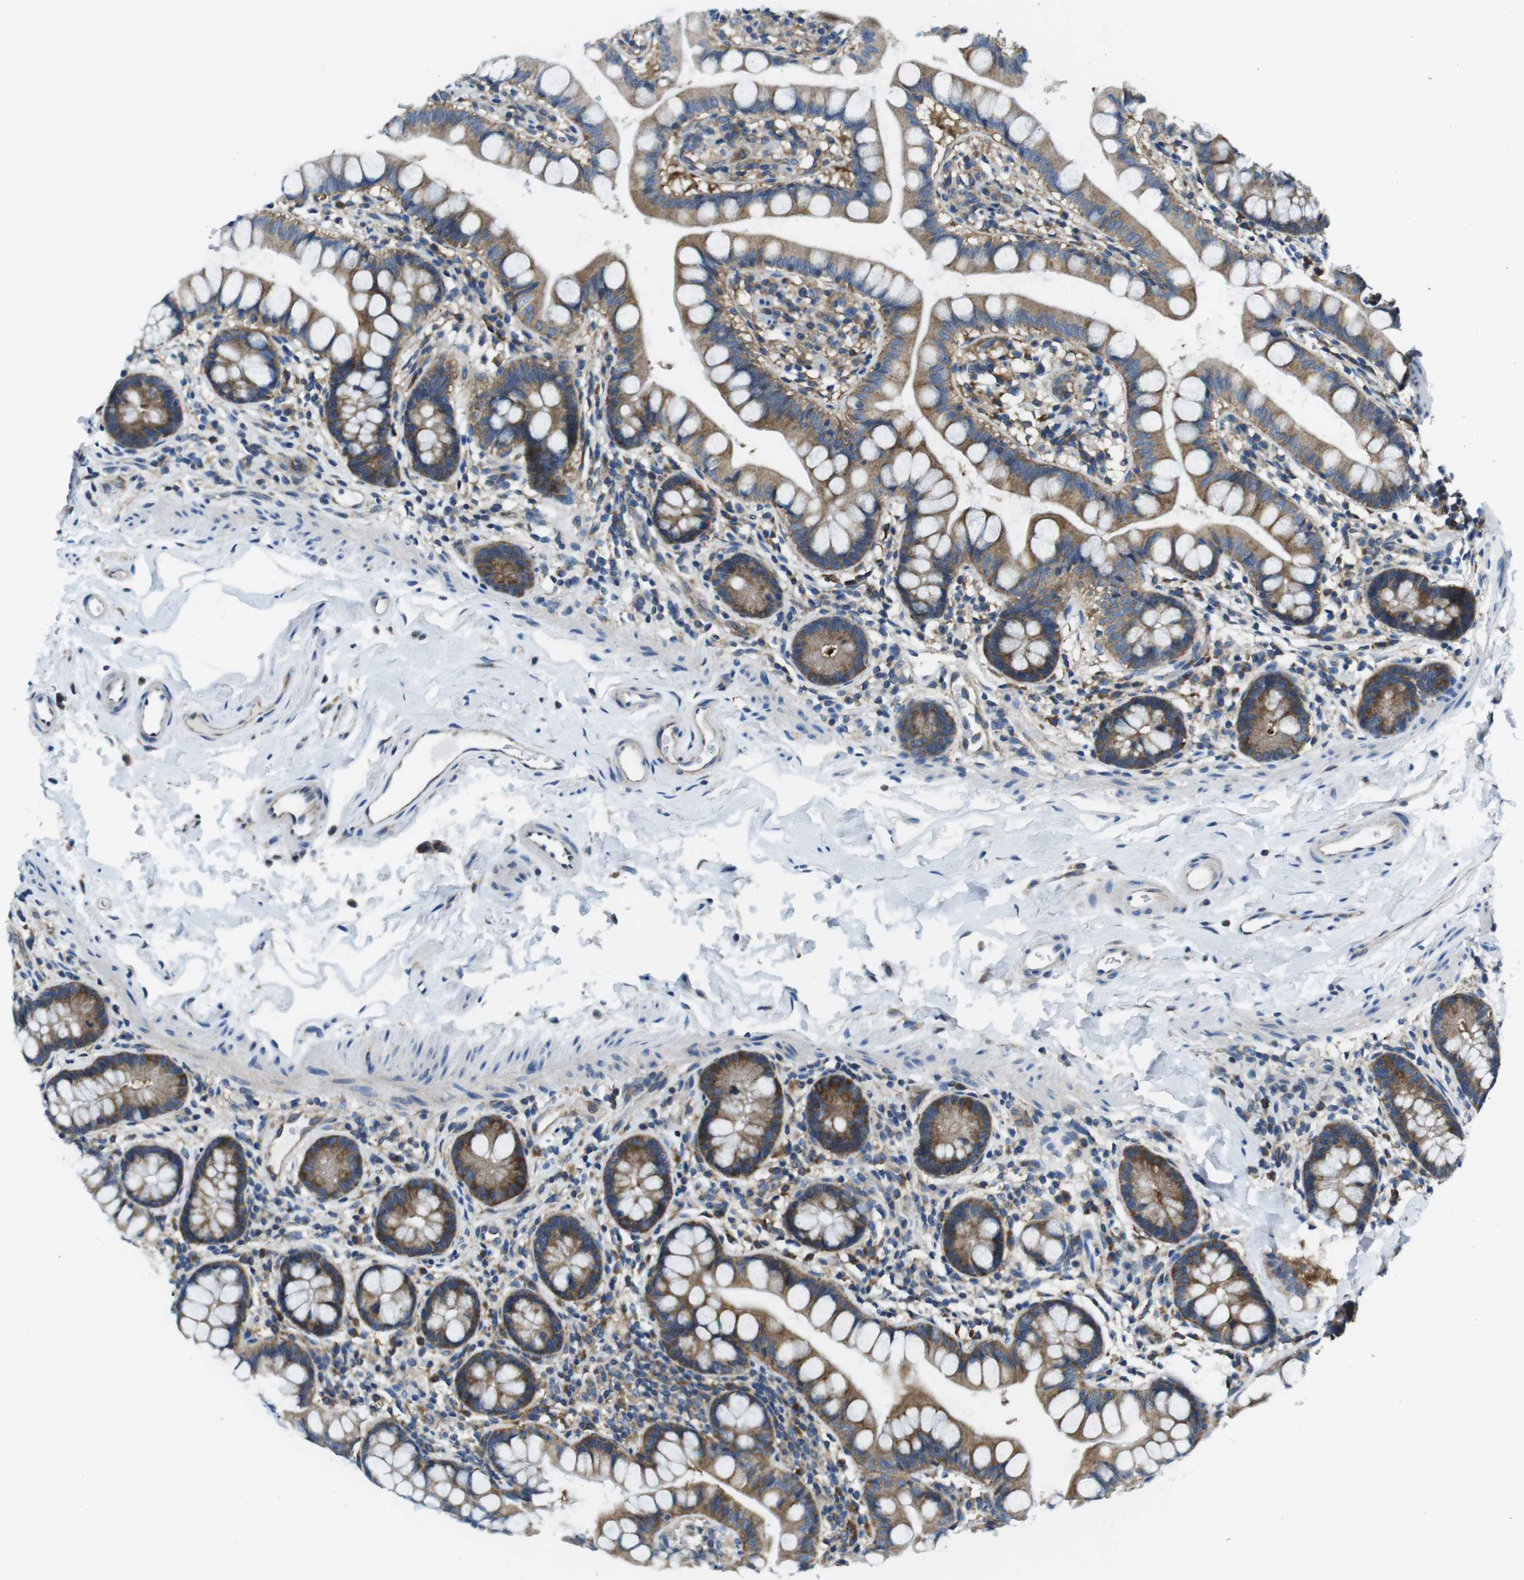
{"staining": {"intensity": "strong", "quantity": "25%-75%", "location": "cytoplasmic/membranous"}, "tissue": "small intestine", "cell_type": "Glandular cells", "image_type": "normal", "snomed": [{"axis": "morphology", "description": "Normal tissue, NOS"}, {"axis": "topography", "description": "Small intestine"}], "caption": "Immunohistochemistry staining of benign small intestine, which demonstrates high levels of strong cytoplasmic/membranous staining in about 25%-75% of glandular cells indicating strong cytoplasmic/membranous protein expression. The staining was performed using DAB (3,3'-diaminobenzidine) (brown) for protein detection and nuclei were counterstained in hematoxylin (blue).", "gene": "EIF2B5", "patient": {"sex": "female", "age": 84}}